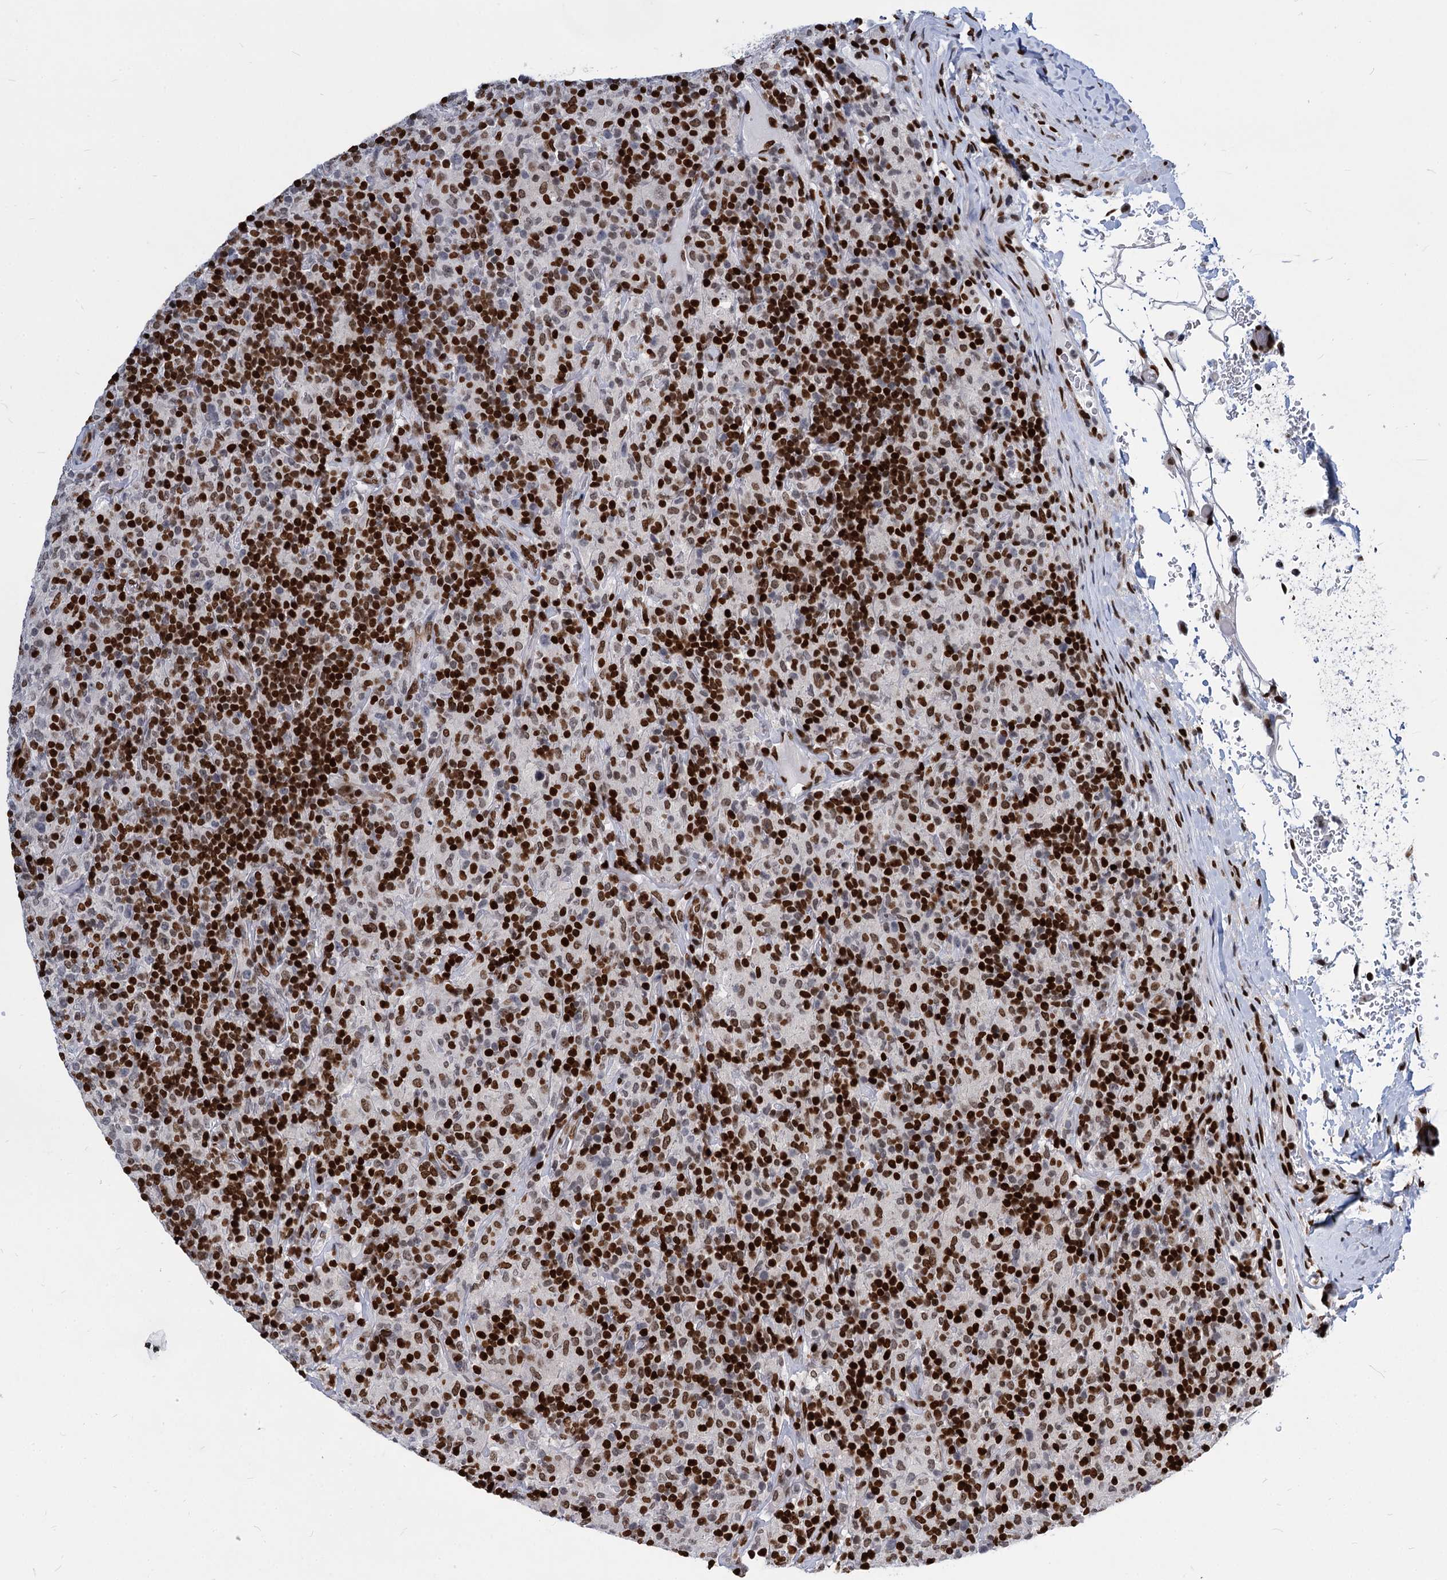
{"staining": {"intensity": "weak", "quantity": "25%-75%", "location": "nuclear"}, "tissue": "lymphoma", "cell_type": "Tumor cells", "image_type": "cancer", "snomed": [{"axis": "morphology", "description": "Hodgkin's disease, NOS"}, {"axis": "topography", "description": "Lymph node"}], "caption": "The immunohistochemical stain highlights weak nuclear staining in tumor cells of lymphoma tissue.", "gene": "MECP2", "patient": {"sex": "male", "age": 70}}